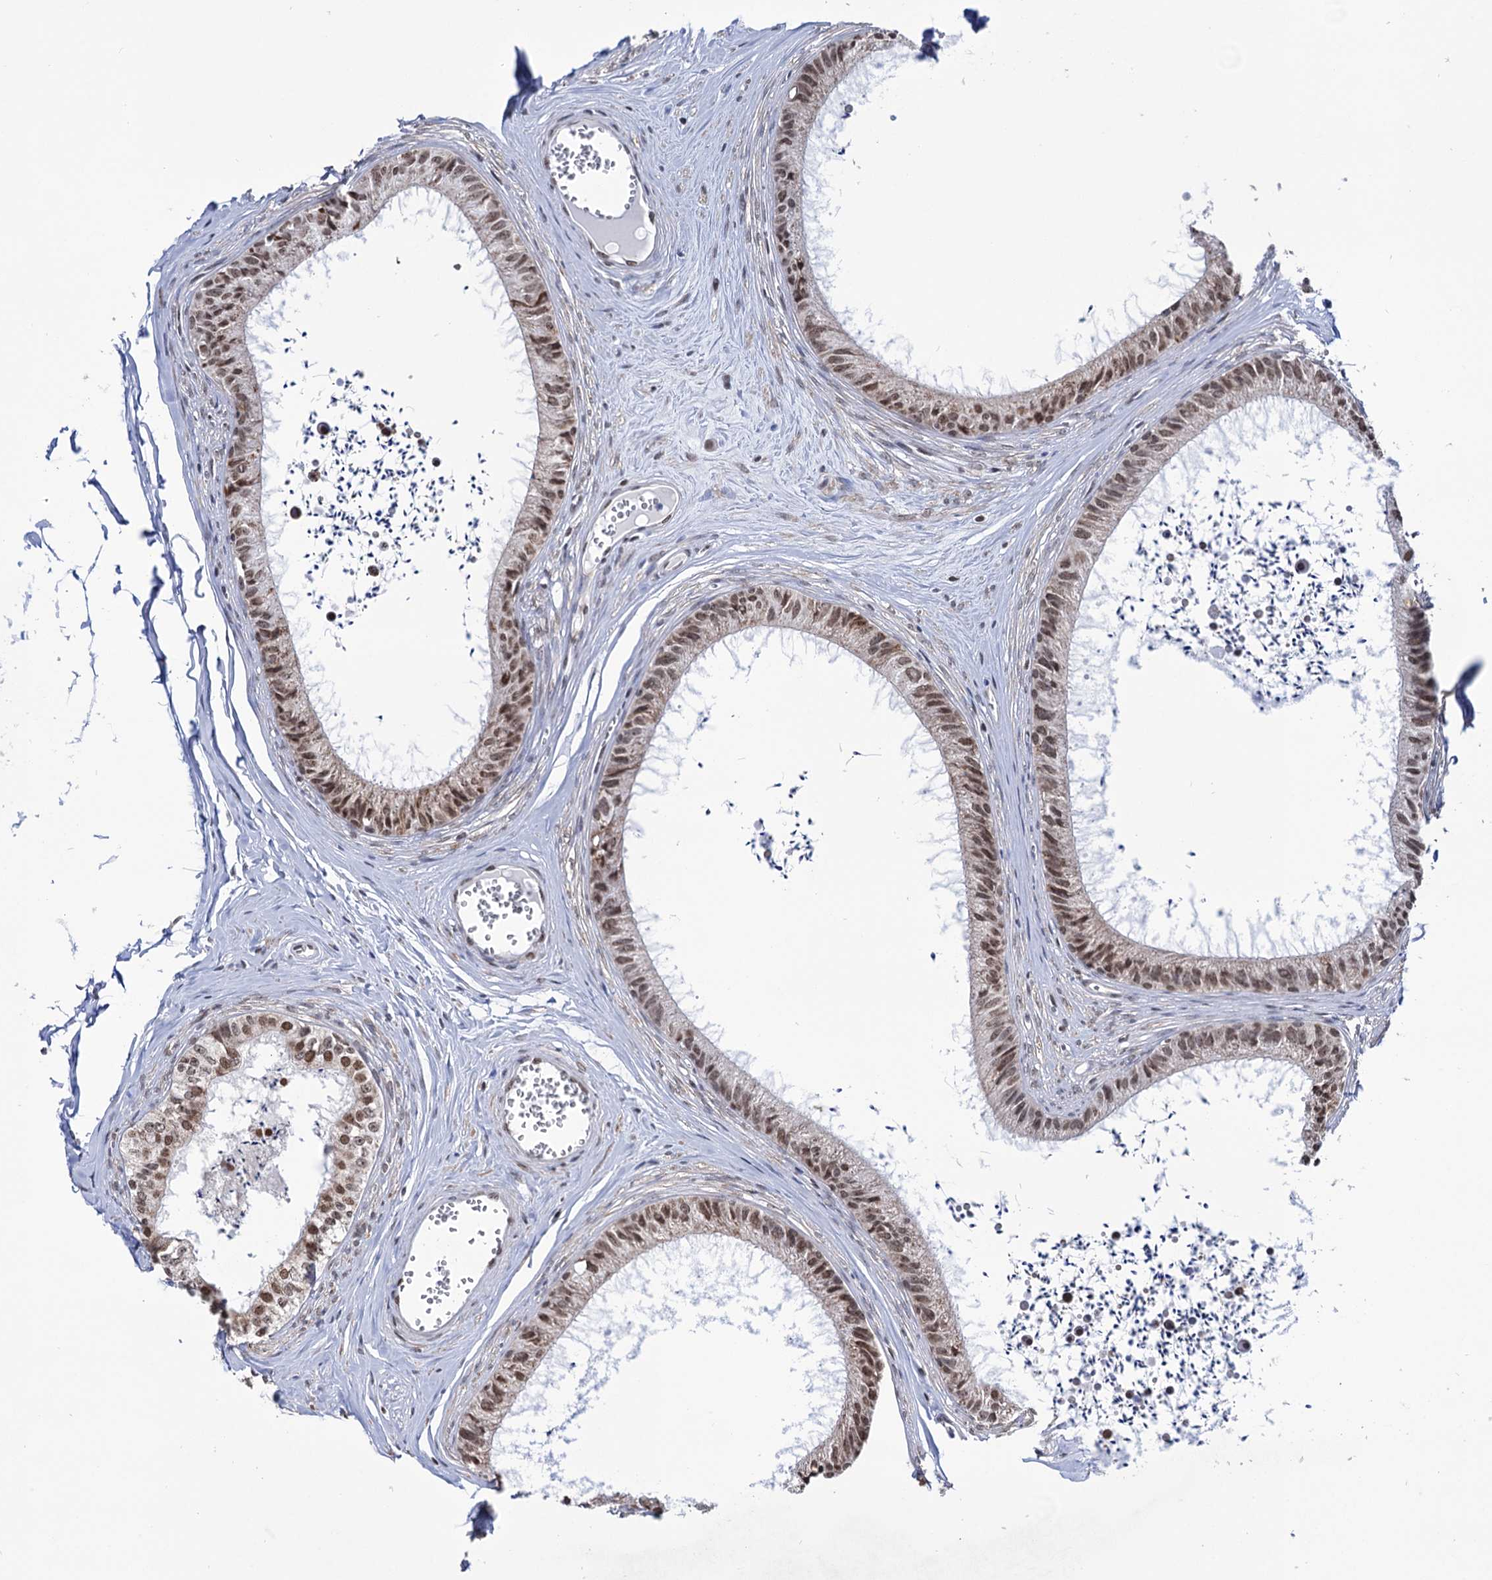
{"staining": {"intensity": "moderate", "quantity": ">75%", "location": "cytoplasmic/membranous,nuclear"}, "tissue": "epididymis", "cell_type": "Glandular cells", "image_type": "normal", "snomed": [{"axis": "morphology", "description": "Normal tissue, NOS"}, {"axis": "topography", "description": "Epididymis"}], "caption": "Immunohistochemistry photomicrograph of benign epididymis: epididymis stained using IHC reveals medium levels of moderate protein expression localized specifically in the cytoplasmic/membranous,nuclear of glandular cells, appearing as a cytoplasmic/membranous,nuclear brown color.", "gene": "ABHD10", "patient": {"sex": "male", "age": 36}}